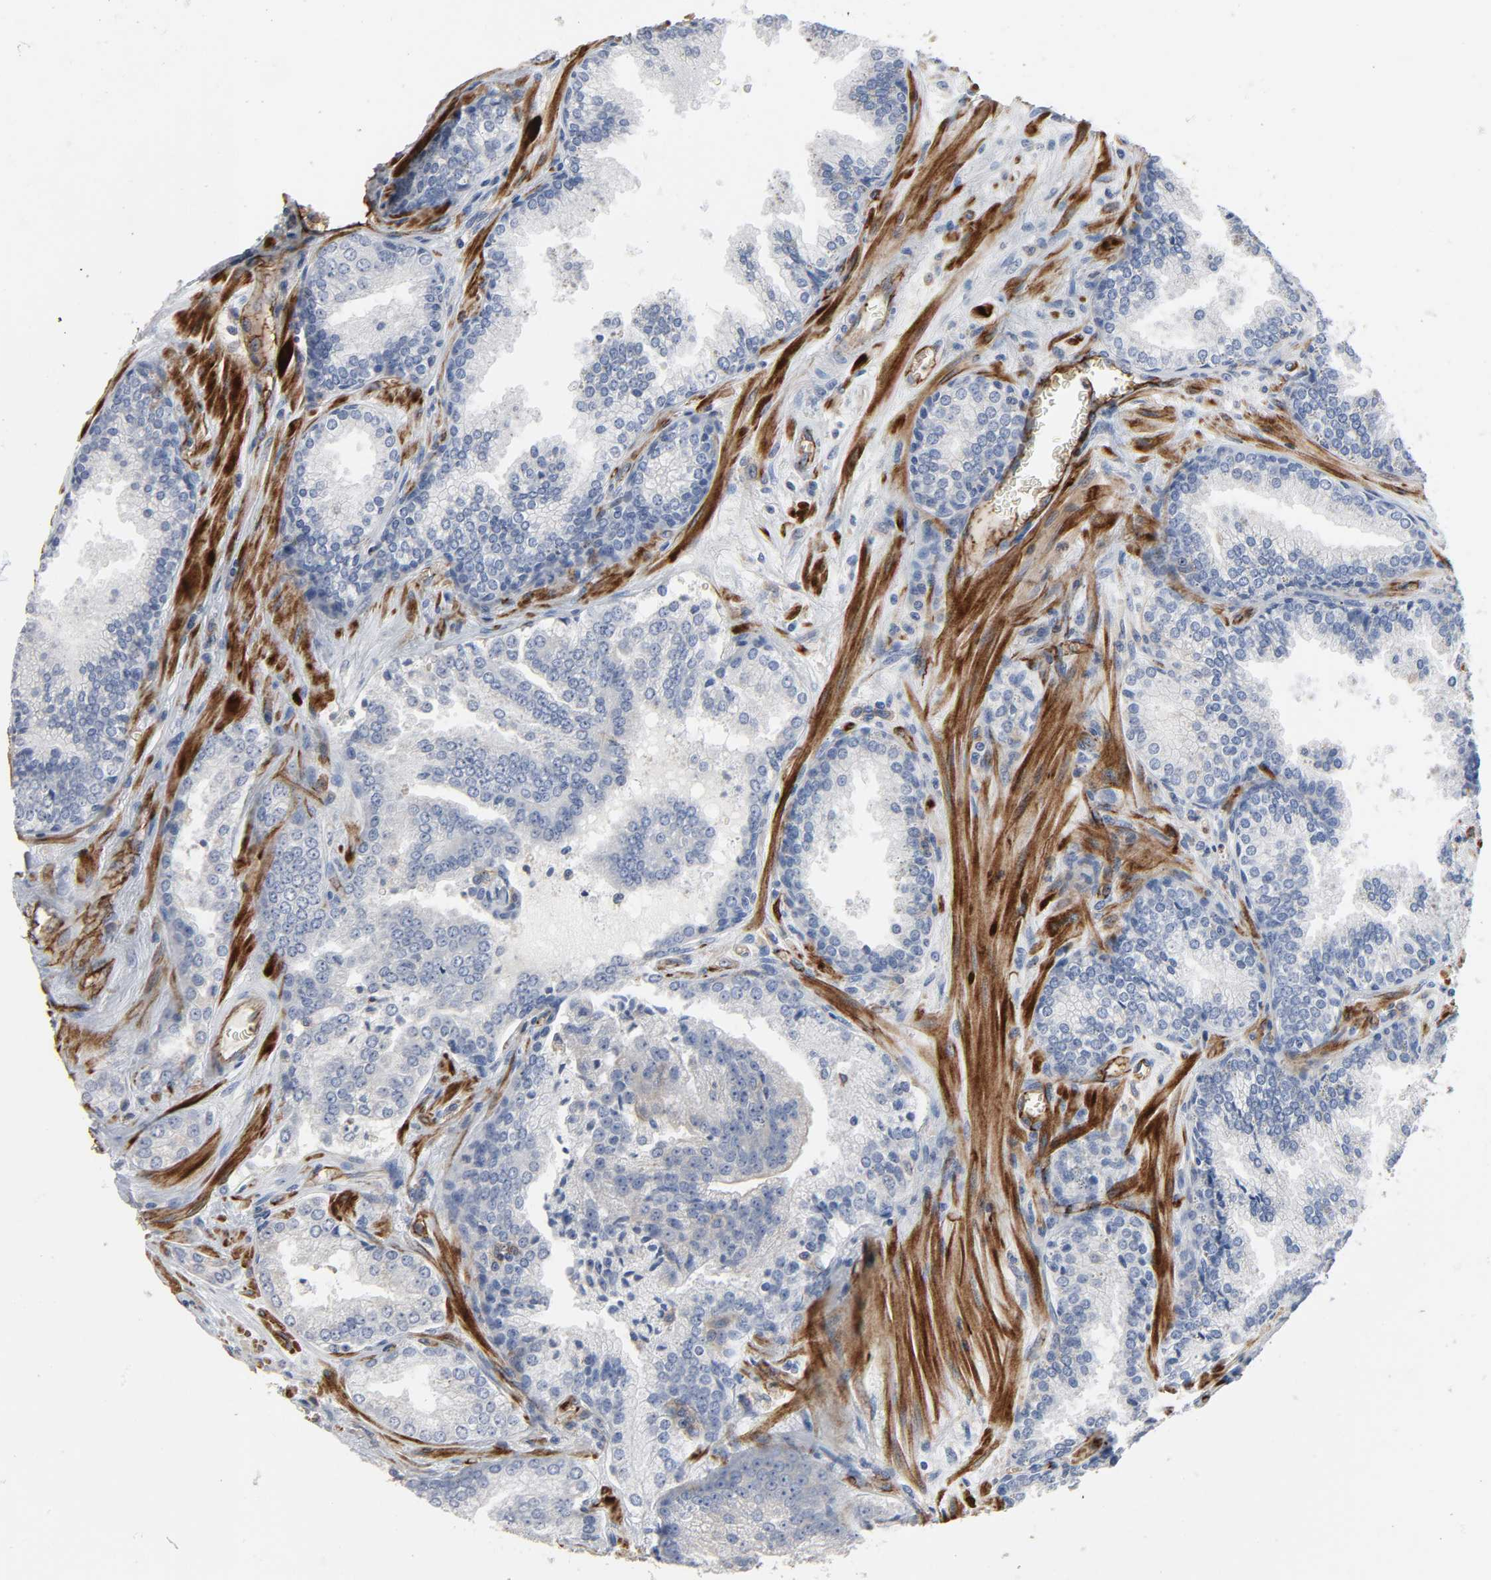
{"staining": {"intensity": "negative", "quantity": "none", "location": "none"}, "tissue": "prostate cancer", "cell_type": "Tumor cells", "image_type": "cancer", "snomed": [{"axis": "morphology", "description": "Adenocarcinoma, Low grade"}, {"axis": "topography", "description": "Prostate"}], "caption": "Photomicrograph shows no significant protein staining in tumor cells of adenocarcinoma (low-grade) (prostate).", "gene": "PECAM1", "patient": {"sex": "male", "age": 60}}